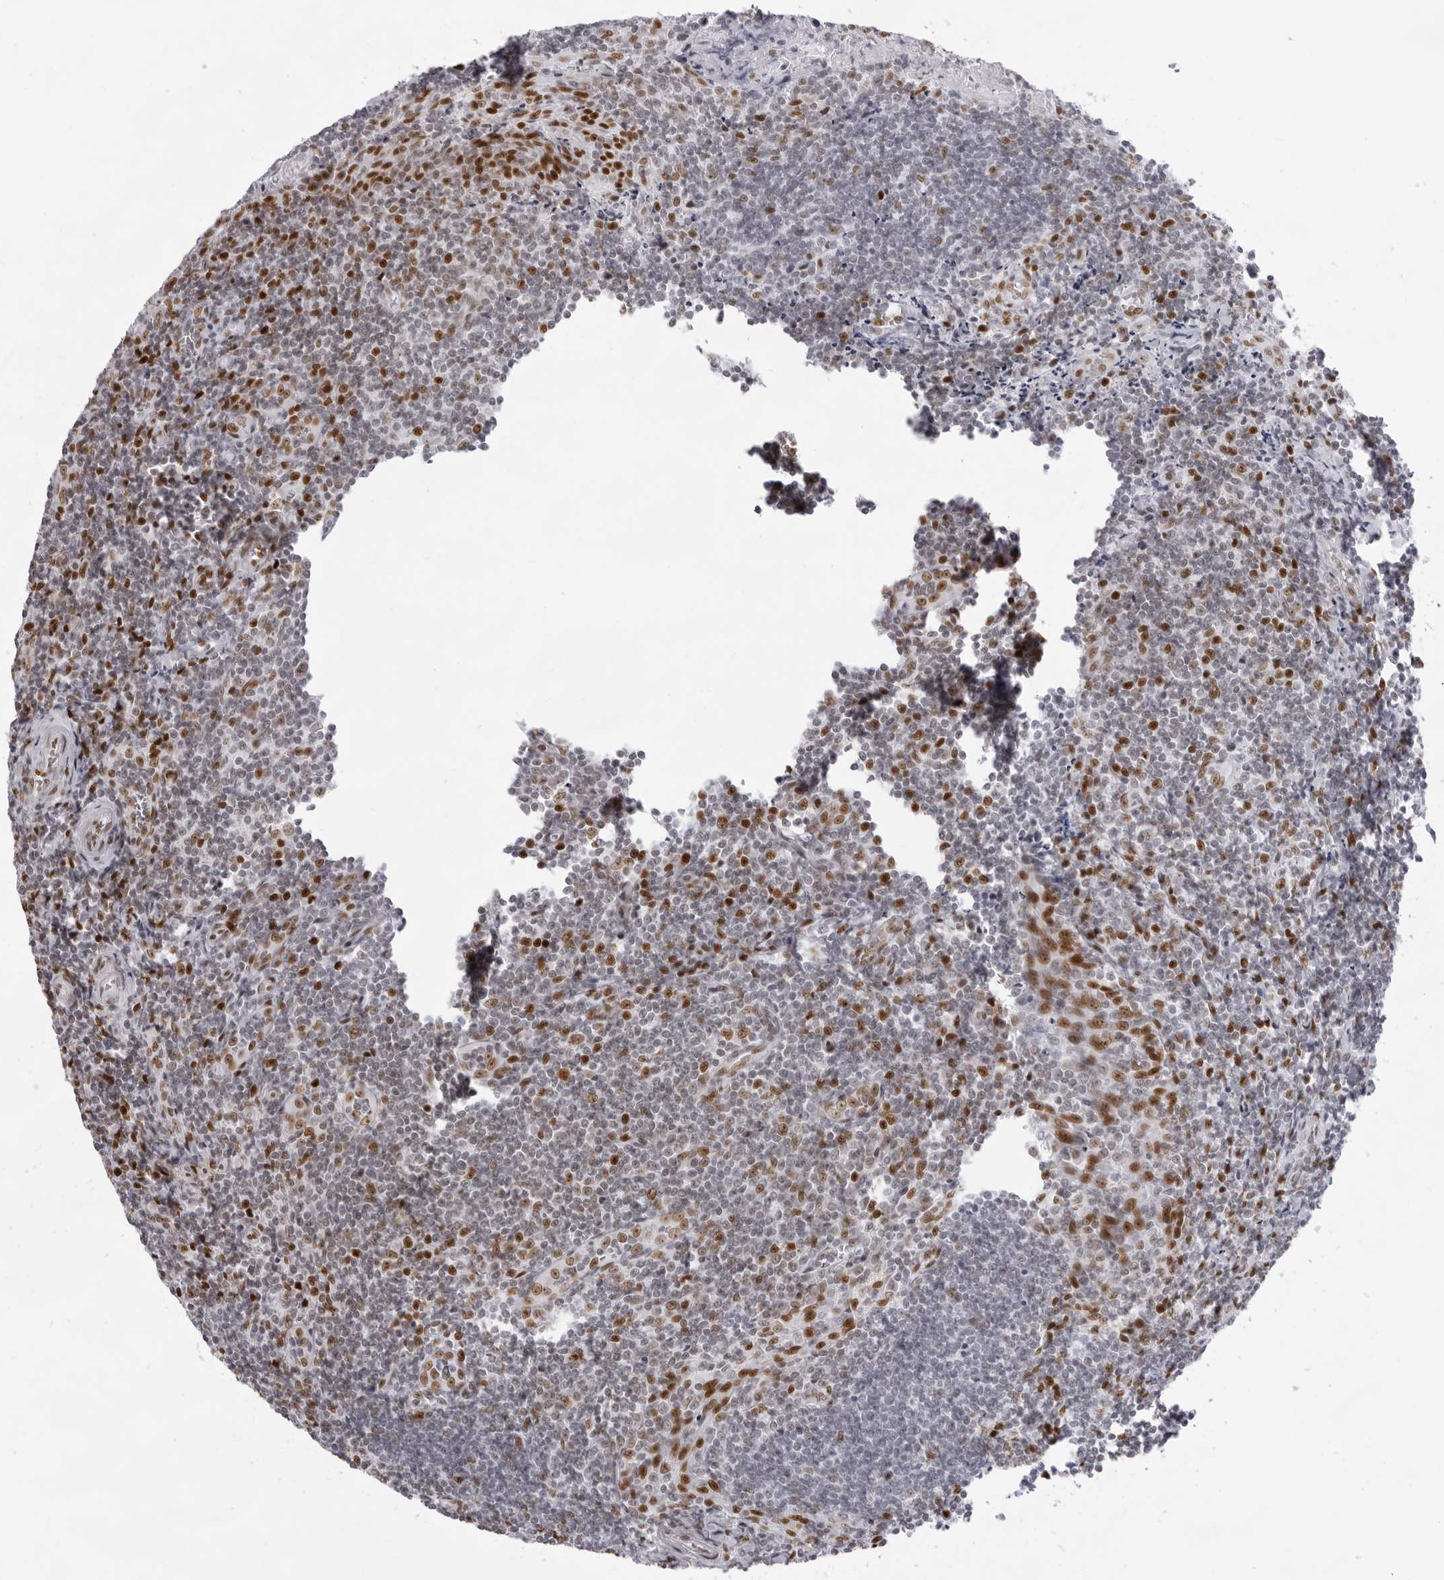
{"staining": {"intensity": "moderate", "quantity": "25%-75%", "location": "nuclear"}, "tissue": "tonsil", "cell_type": "Non-germinal center cells", "image_type": "normal", "snomed": [{"axis": "morphology", "description": "Normal tissue, NOS"}, {"axis": "topography", "description": "Tonsil"}], "caption": "Non-germinal center cells display medium levels of moderate nuclear expression in approximately 25%-75% of cells in unremarkable human tonsil.", "gene": "IRF2BP2", "patient": {"sex": "male", "age": 27}}